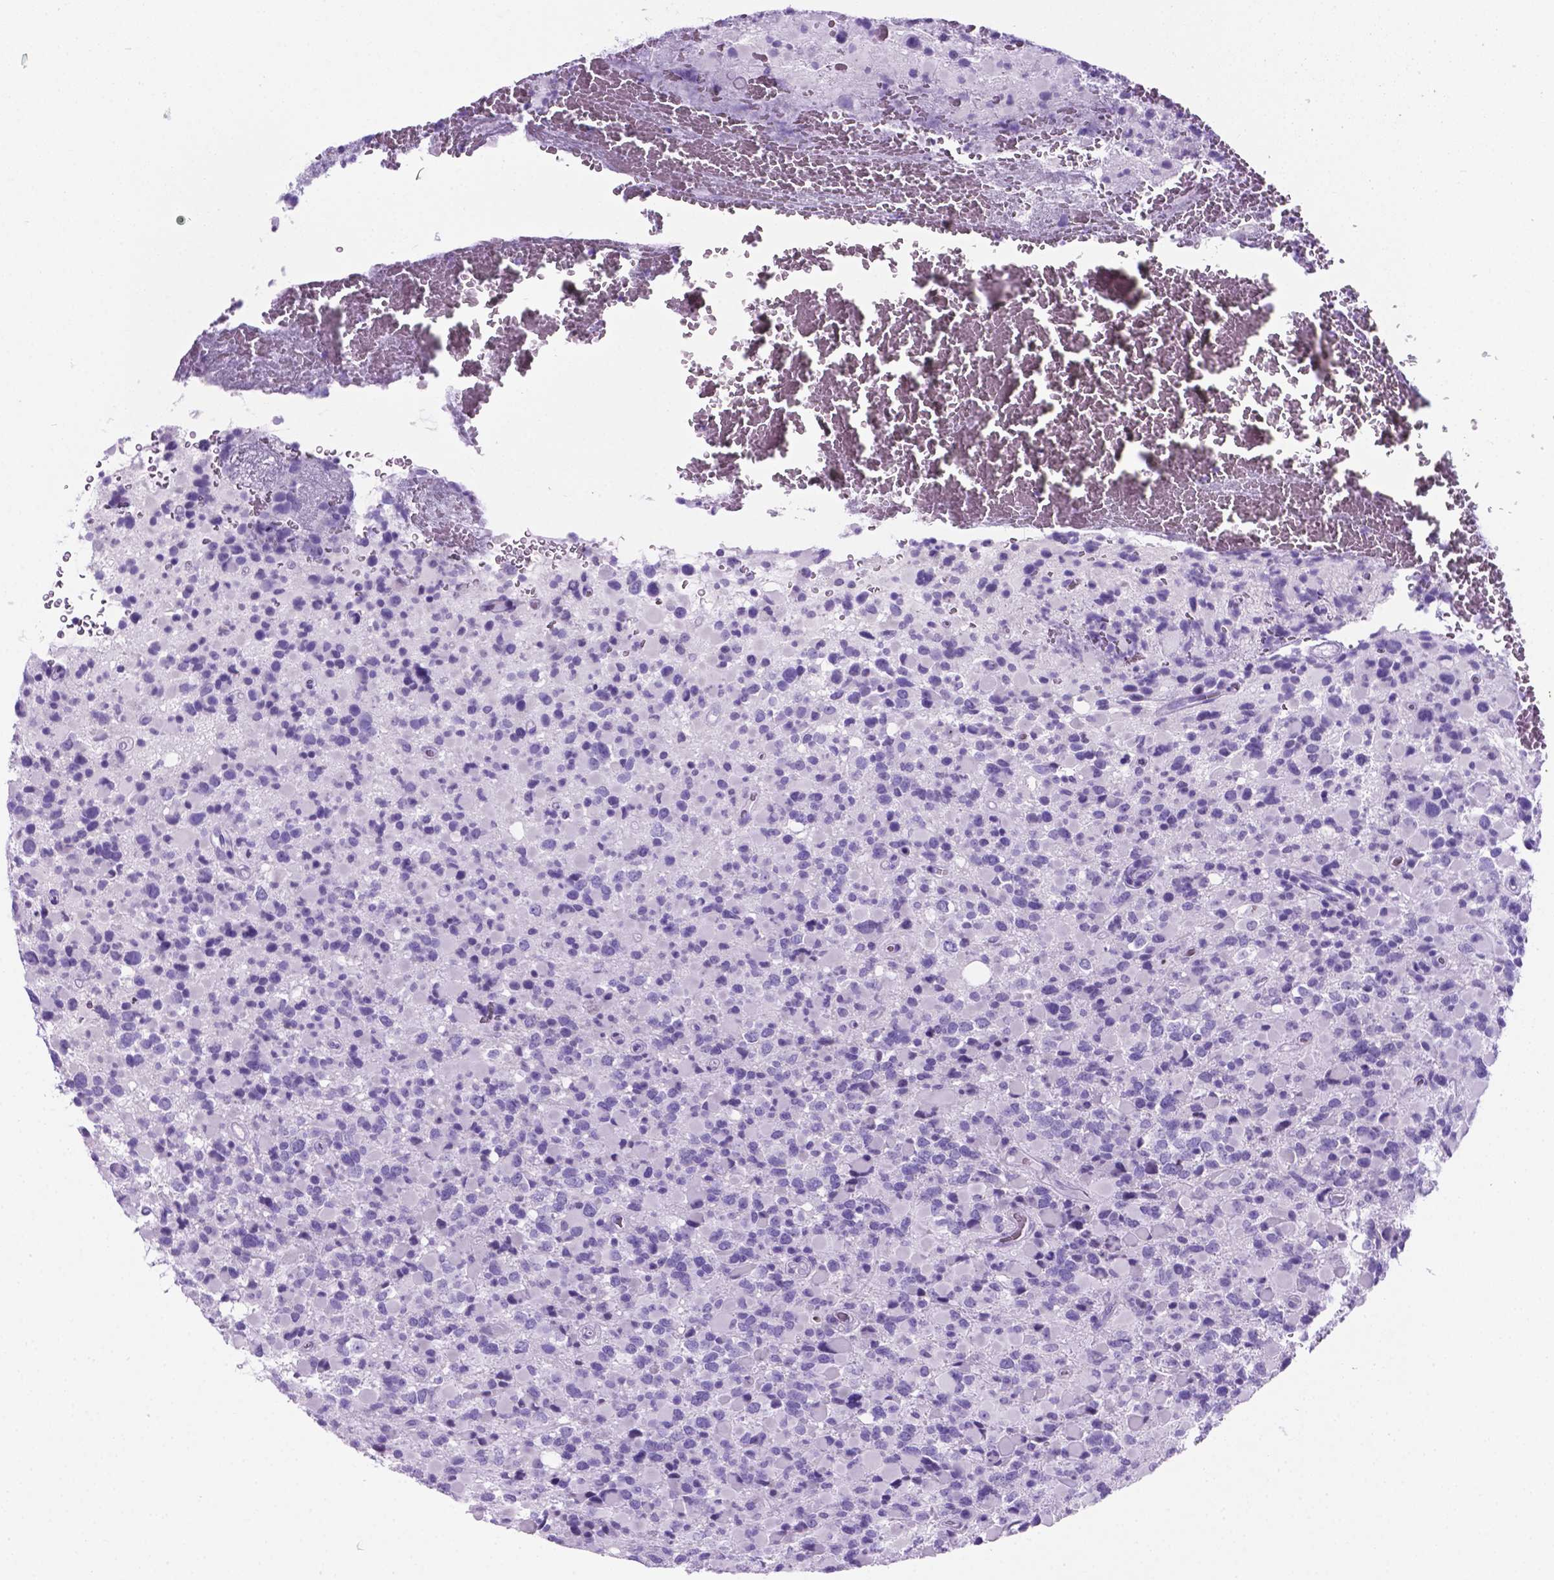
{"staining": {"intensity": "negative", "quantity": "none", "location": "none"}, "tissue": "glioma", "cell_type": "Tumor cells", "image_type": "cancer", "snomed": [{"axis": "morphology", "description": "Glioma, malignant, High grade"}, {"axis": "topography", "description": "Brain"}], "caption": "Protein analysis of glioma reveals no significant positivity in tumor cells.", "gene": "C17orf107", "patient": {"sex": "female", "age": 40}}